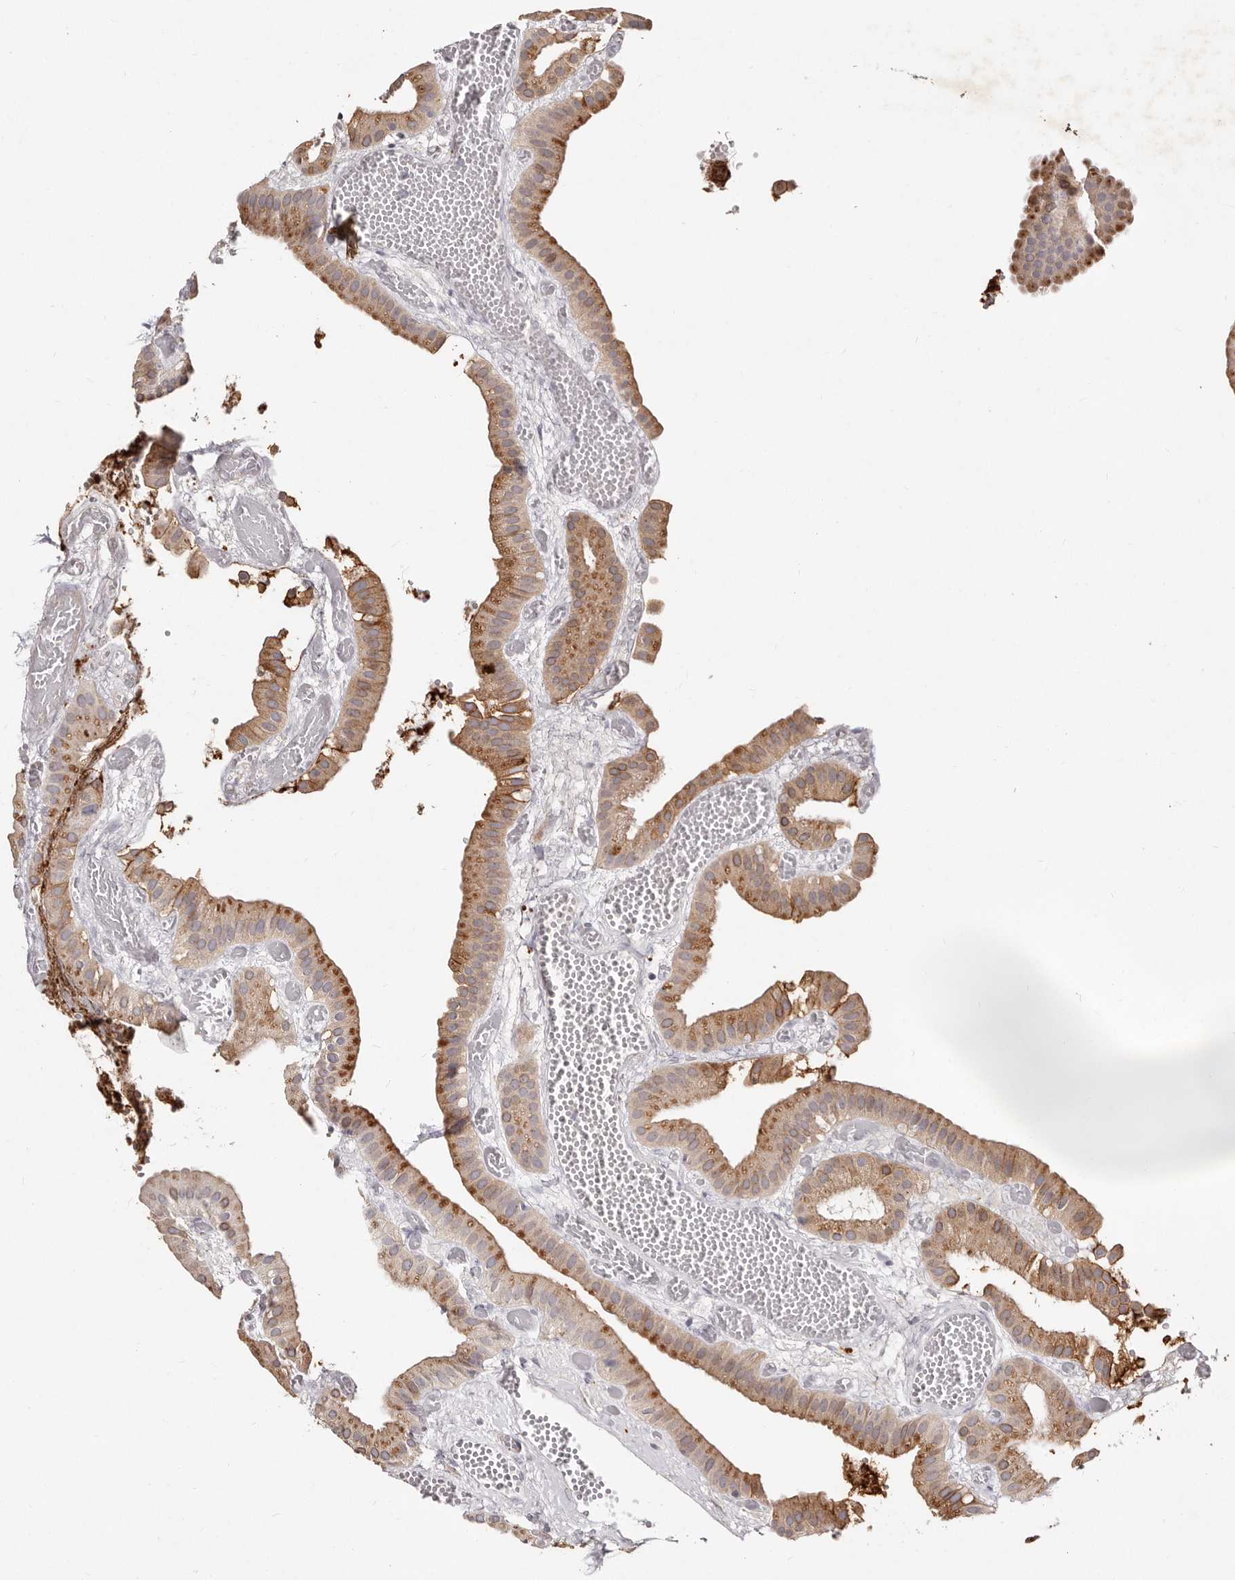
{"staining": {"intensity": "moderate", "quantity": "25%-75%", "location": "cytoplasmic/membranous"}, "tissue": "gallbladder", "cell_type": "Glandular cells", "image_type": "normal", "snomed": [{"axis": "morphology", "description": "Normal tissue, NOS"}, {"axis": "topography", "description": "Gallbladder"}], "caption": "Immunohistochemistry (IHC) image of unremarkable gallbladder stained for a protein (brown), which reveals medium levels of moderate cytoplasmic/membranous expression in approximately 25%-75% of glandular cells.", "gene": "MRPS33", "patient": {"sex": "female", "age": 64}}